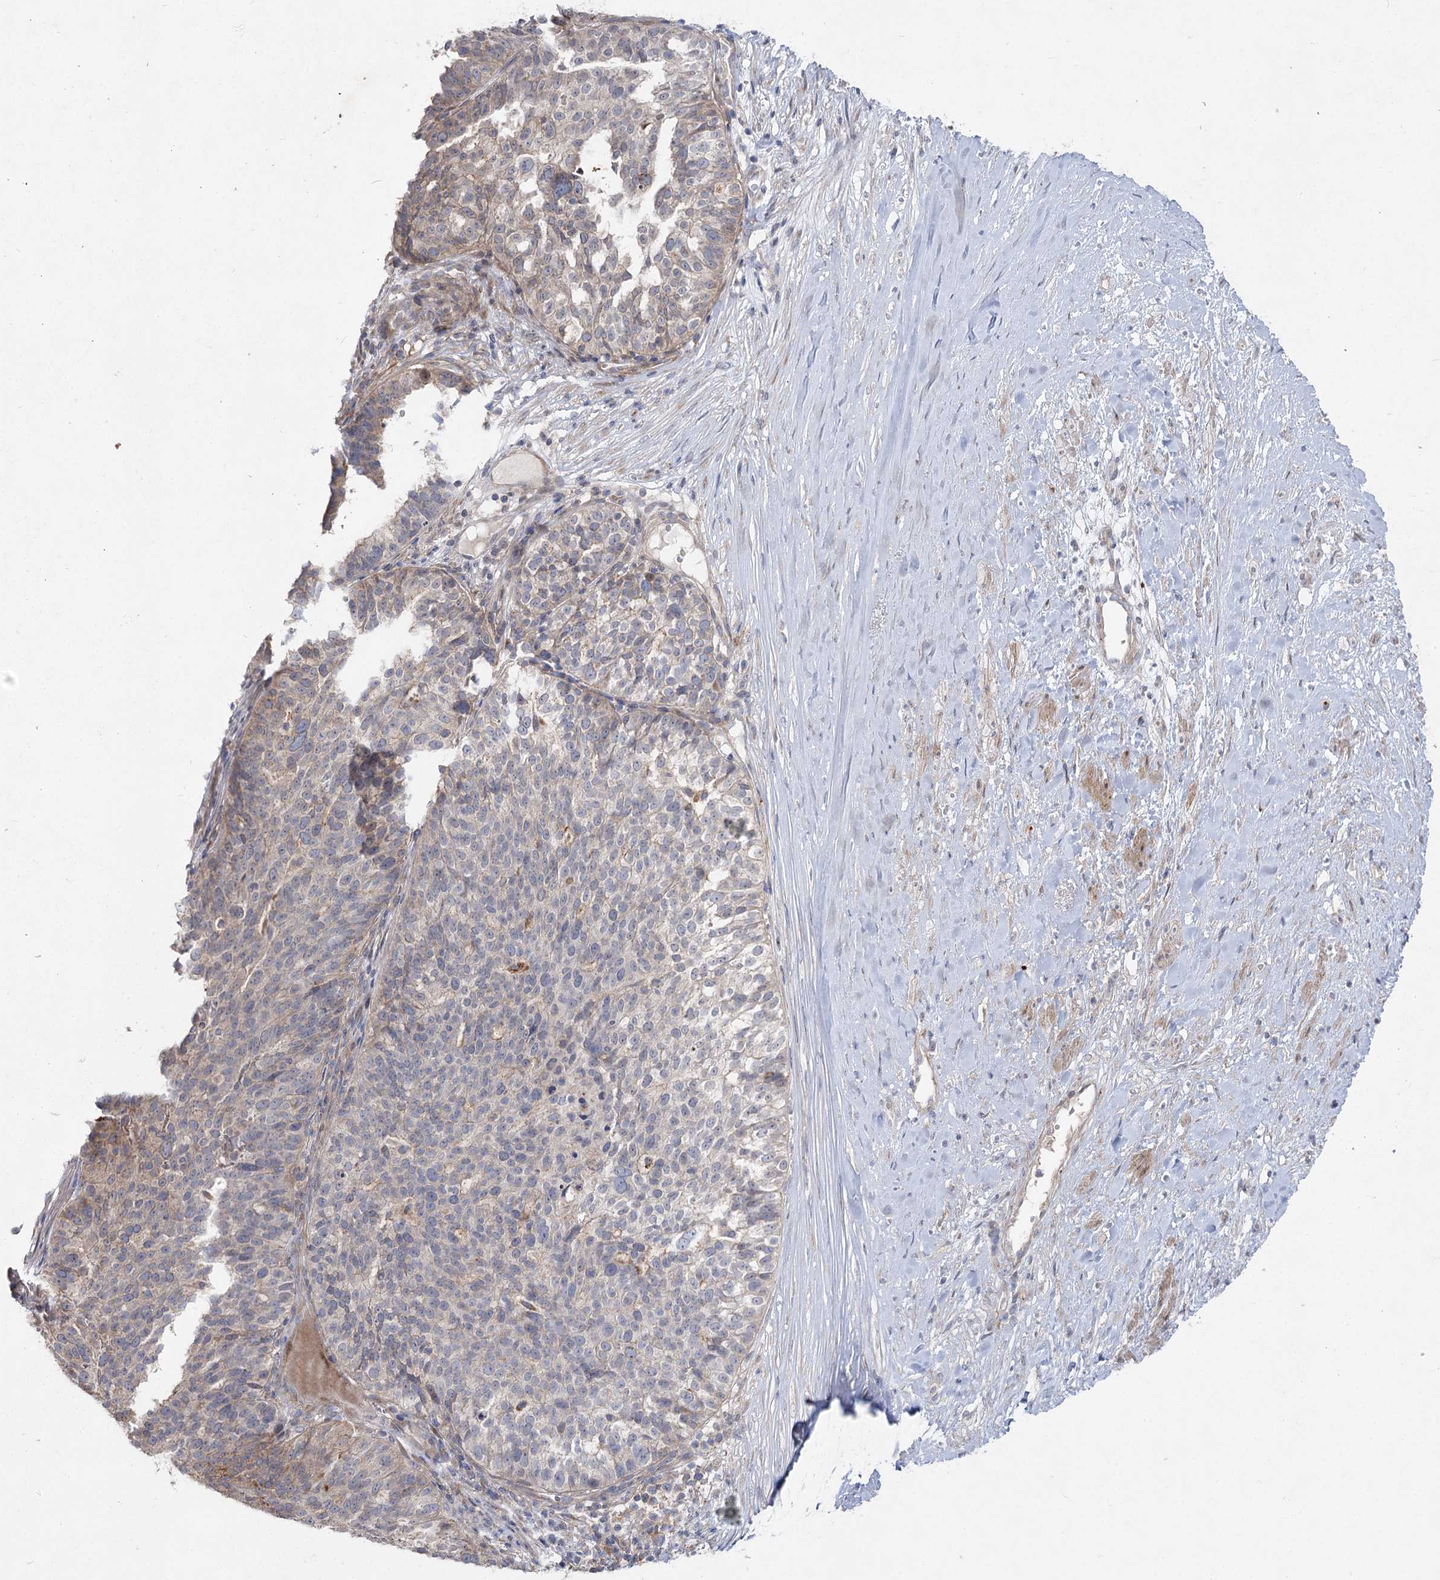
{"staining": {"intensity": "weak", "quantity": "25%-75%", "location": "cytoplasmic/membranous"}, "tissue": "ovarian cancer", "cell_type": "Tumor cells", "image_type": "cancer", "snomed": [{"axis": "morphology", "description": "Cystadenocarcinoma, serous, NOS"}, {"axis": "topography", "description": "Ovary"}], "caption": "Ovarian serous cystadenocarcinoma stained for a protein (brown) displays weak cytoplasmic/membranous positive positivity in about 25%-75% of tumor cells.", "gene": "SH3BP5L", "patient": {"sex": "female", "age": 59}}